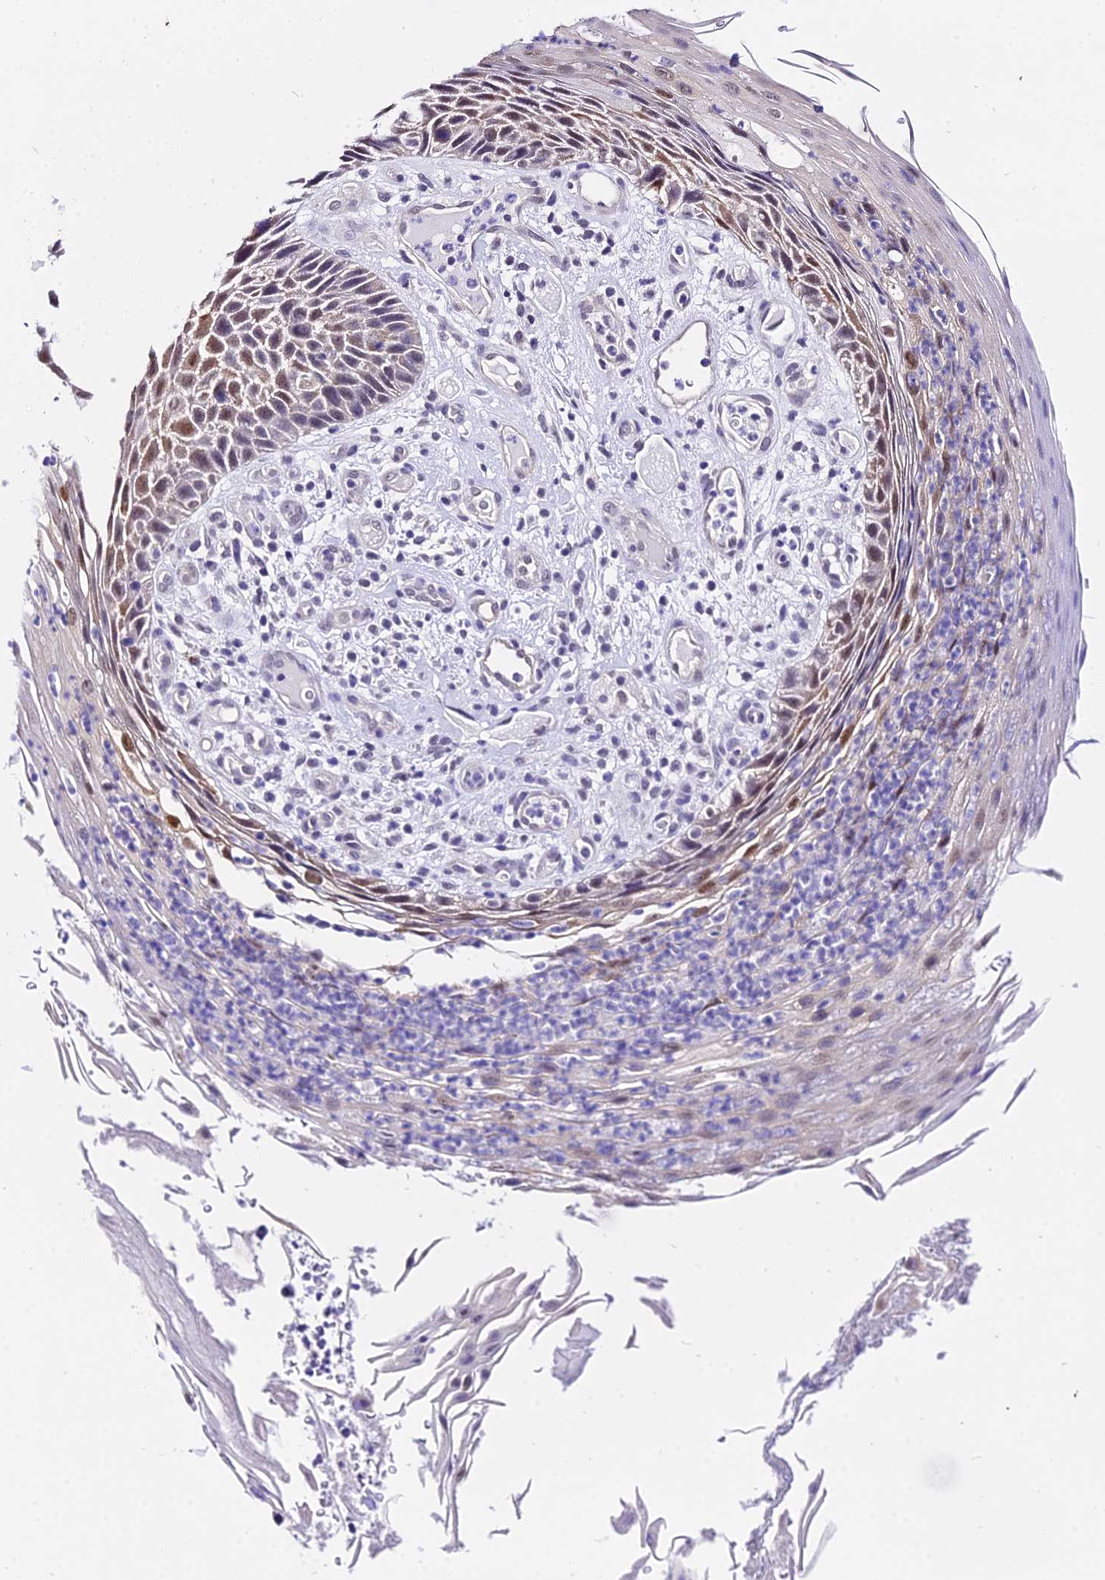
{"staining": {"intensity": "moderate", "quantity": "<25%", "location": "cytoplasmic/membranous"}, "tissue": "skin cancer", "cell_type": "Tumor cells", "image_type": "cancer", "snomed": [{"axis": "morphology", "description": "Squamous cell carcinoma, NOS"}, {"axis": "topography", "description": "Skin"}], "caption": "Immunohistochemical staining of skin squamous cell carcinoma shows low levels of moderate cytoplasmic/membranous protein positivity in about <25% of tumor cells. The protein of interest is shown in brown color, while the nuclei are stained blue.", "gene": "POLR2I", "patient": {"sex": "female", "age": 88}}